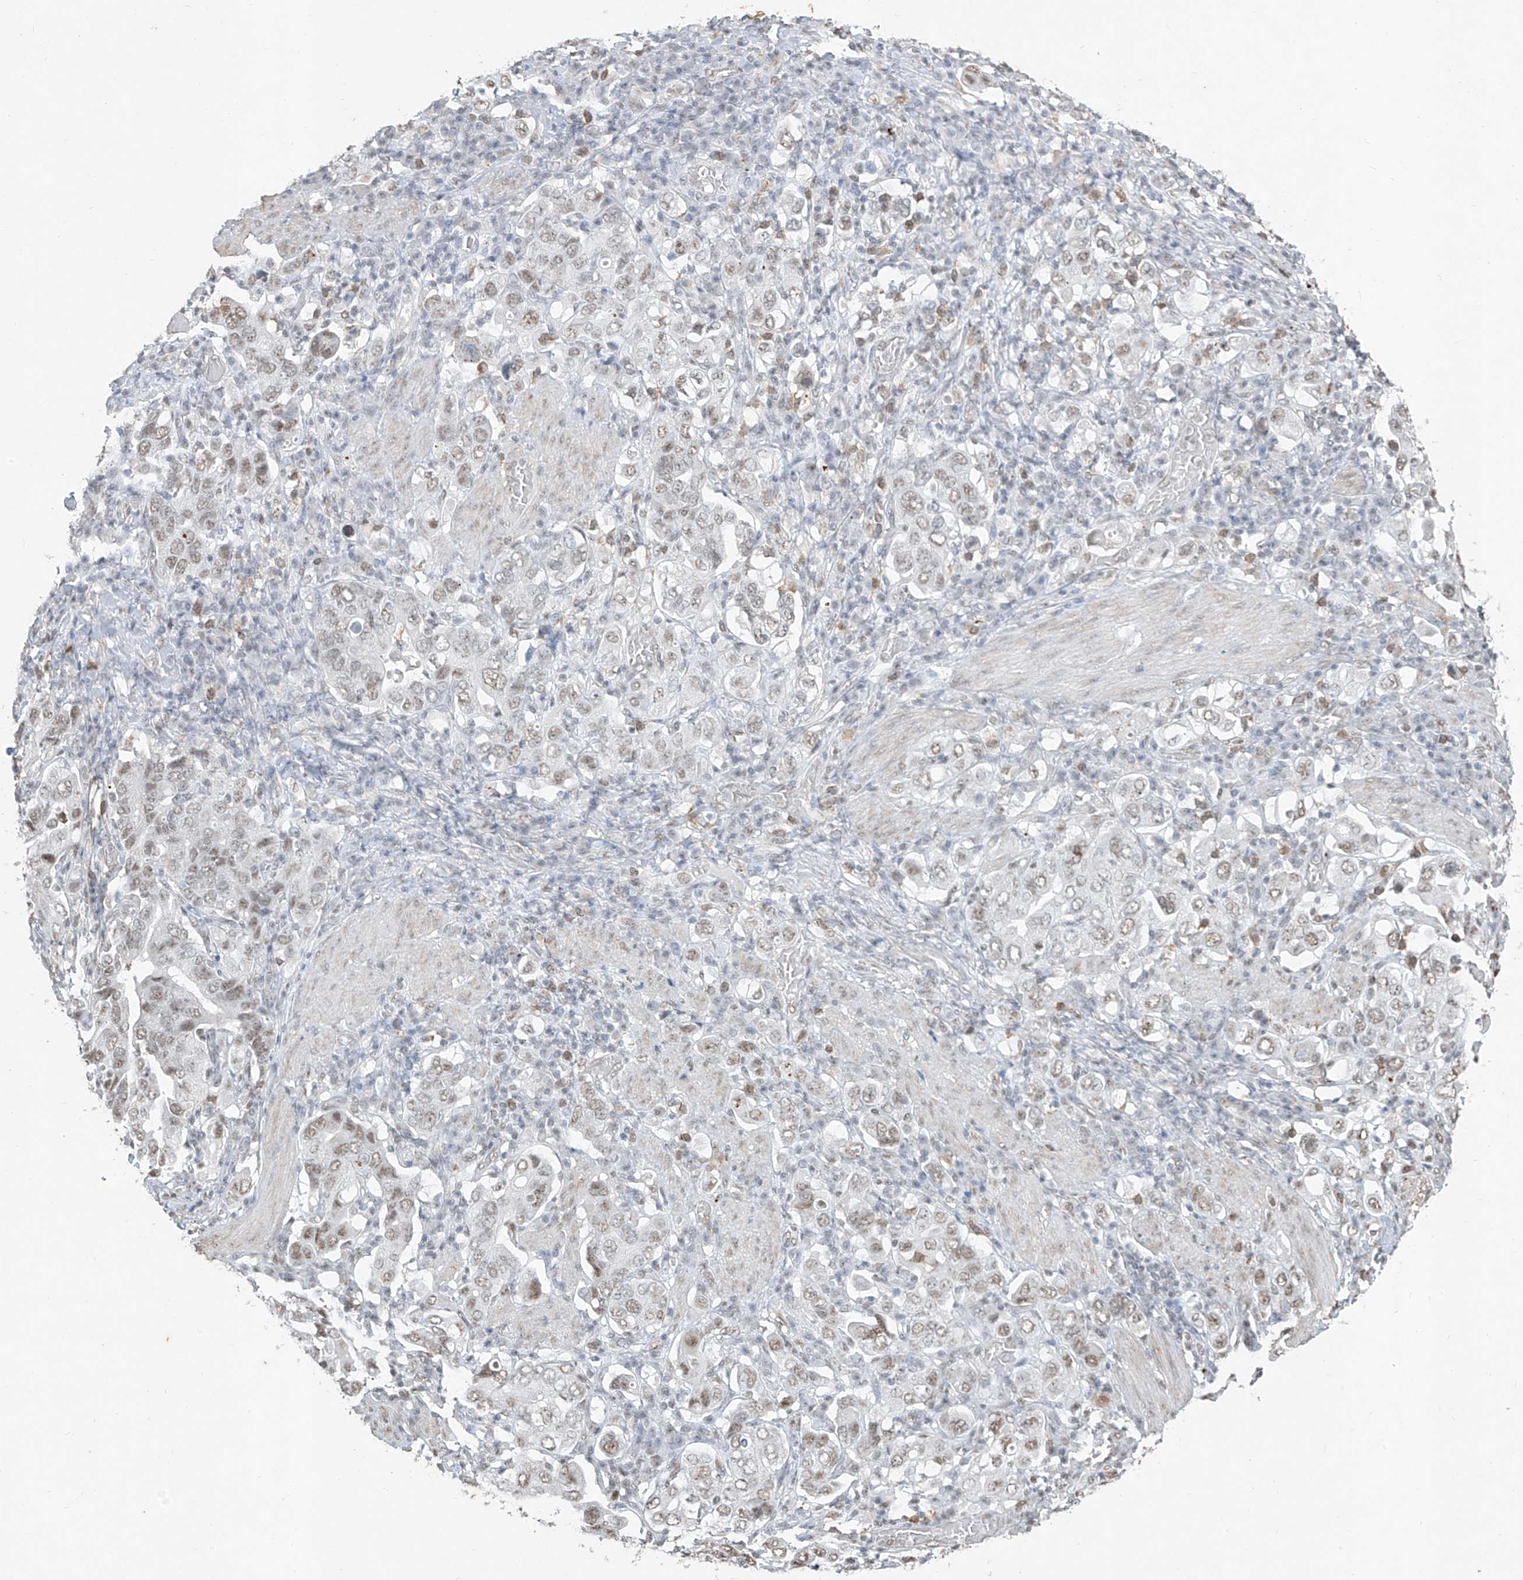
{"staining": {"intensity": "weak", "quantity": "25%-75%", "location": "nuclear"}, "tissue": "stomach cancer", "cell_type": "Tumor cells", "image_type": "cancer", "snomed": [{"axis": "morphology", "description": "Adenocarcinoma, NOS"}, {"axis": "topography", "description": "Stomach, upper"}], "caption": "Immunohistochemistry (DAB) staining of human stomach cancer (adenocarcinoma) shows weak nuclear protein expression in about 25%-75% of tumor cells.", "gene": "TFEC", "patient": {"sex": "male", "age": 62}}